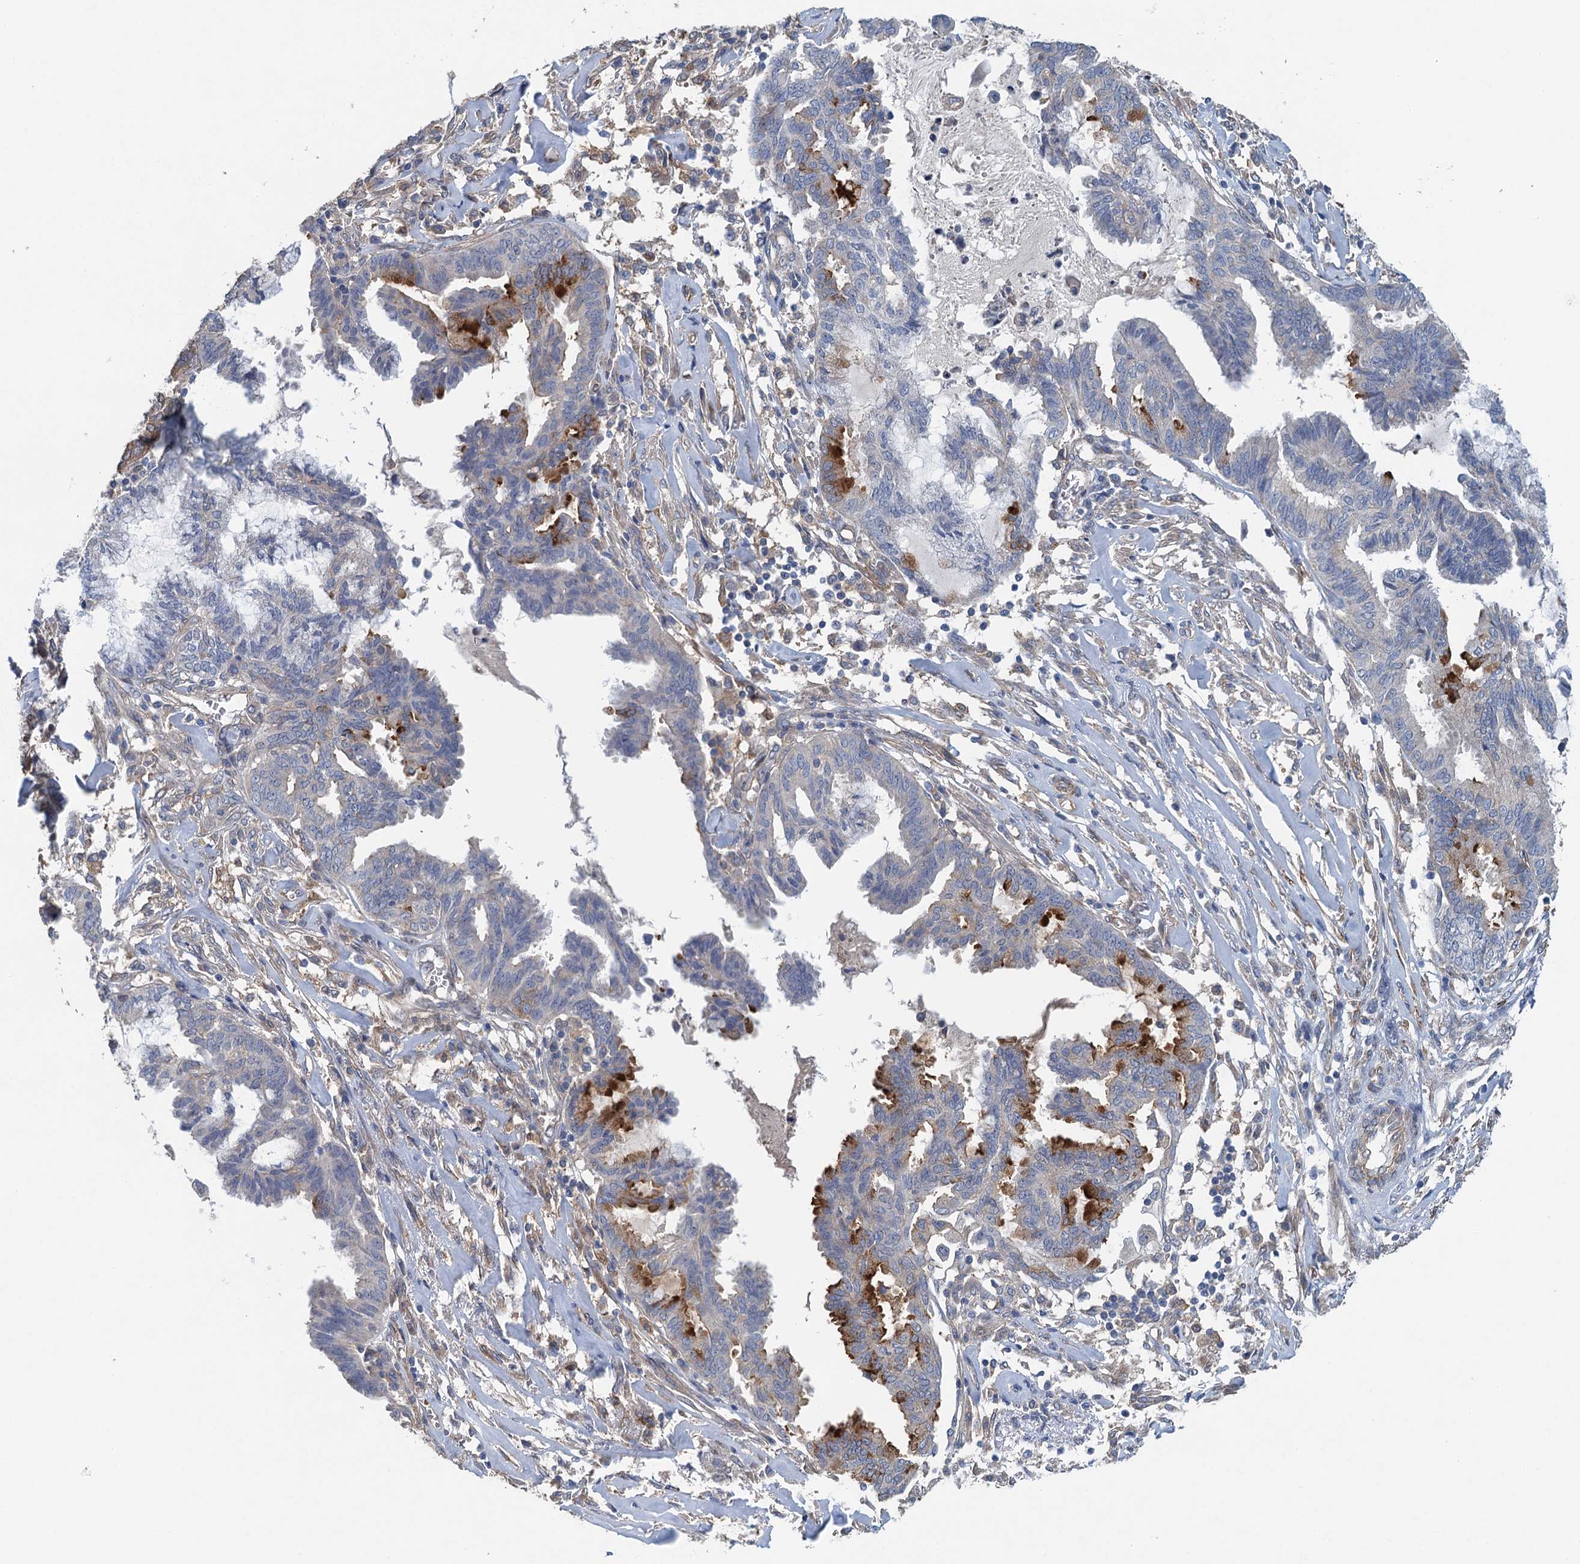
{"staining": {"intensity": "strong", "quantity": "<25%", "location": "cytoplasmic/membranous"}, "tissue": "endometrial cancer", "cell_type": "Tumor cells", "image_type": "cancer", "snomed": [{"axis": "morphology", "description": "Adenocarcinoma, NOS"}, {"axis": "topography", "description": "Endometrium"}], "caption": "Immunohistochemistry (IHC) staining of adenocarcinoma (endometrial), which displays medium levels of strong cytoplasmic/membranous expression in approximately <25% of tumor cells indicating strong cytoplasmic/membranous protein expression. The staining was performed using DAB (3,3'-diaminobenzidine) (brown) for protein detection and nuclei were counterstained in hematoxylin (blue).", "gene": "RSAD2", "patient": {"sex": "female", "age": 86}}